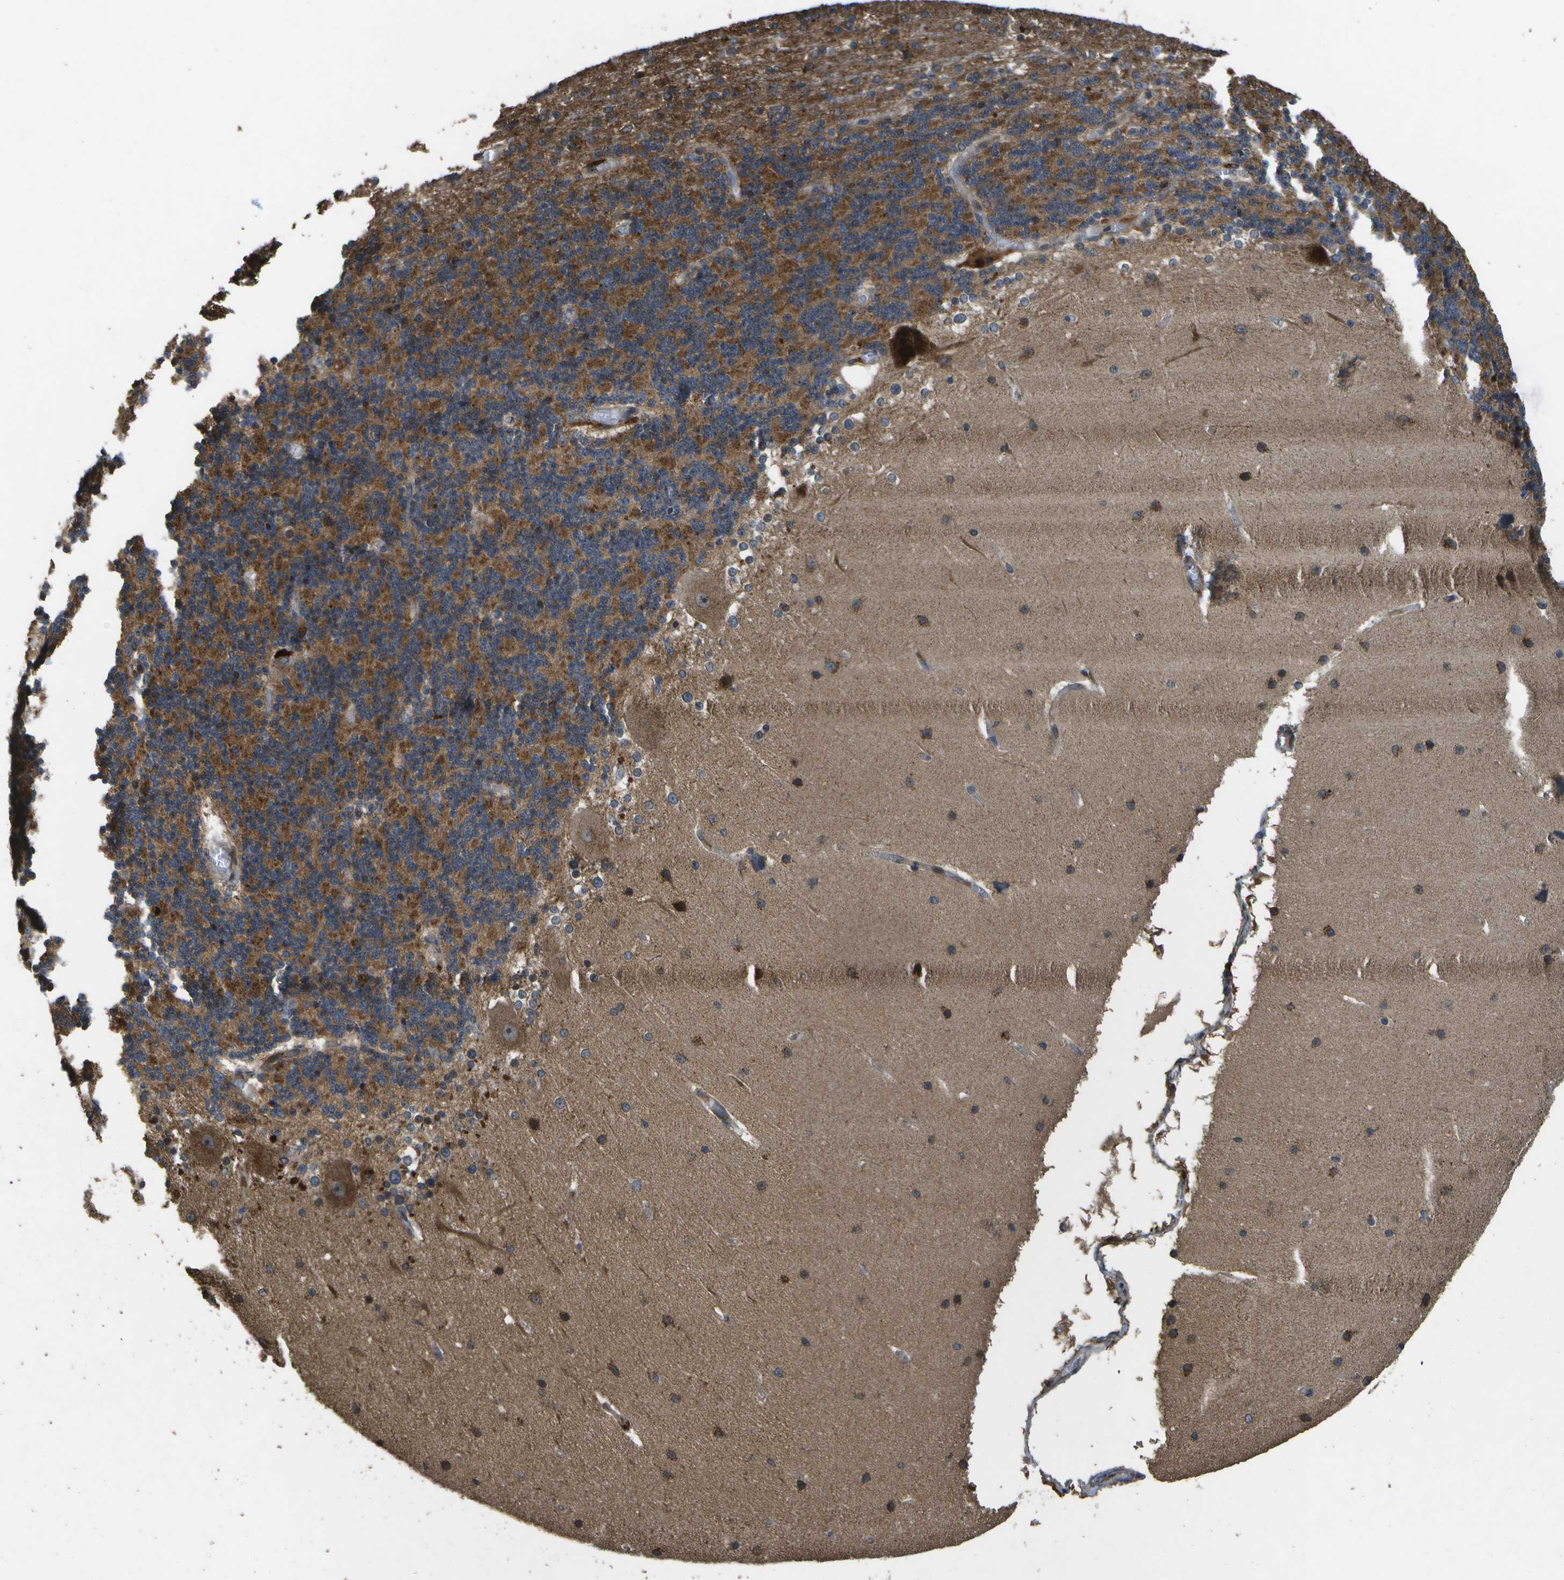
{"staining": {"intensity": "moderate", "quantity": ">75%", "location": "cytoplasmic/membranous"}, "tissue": "cerebellum", "cell_type": "Cells in granular layer", "image_type": "normal", "snomed": [{"axis": "morphology", "description": "Normal tissue, NOS"}, {"axis": "topography", "description": "Cerebellum"}], "caption": "Immunohistochemistry (IHC) (DAB (3,3'-diaminobenzidine)) staining of unremarkable human cerebellum exhibits moderate cytoplasmic/membranous protein positivity in about >75% of cells in granular layer.", "gene": "HFE", "patient": {"sex": "female", "age": 19}}